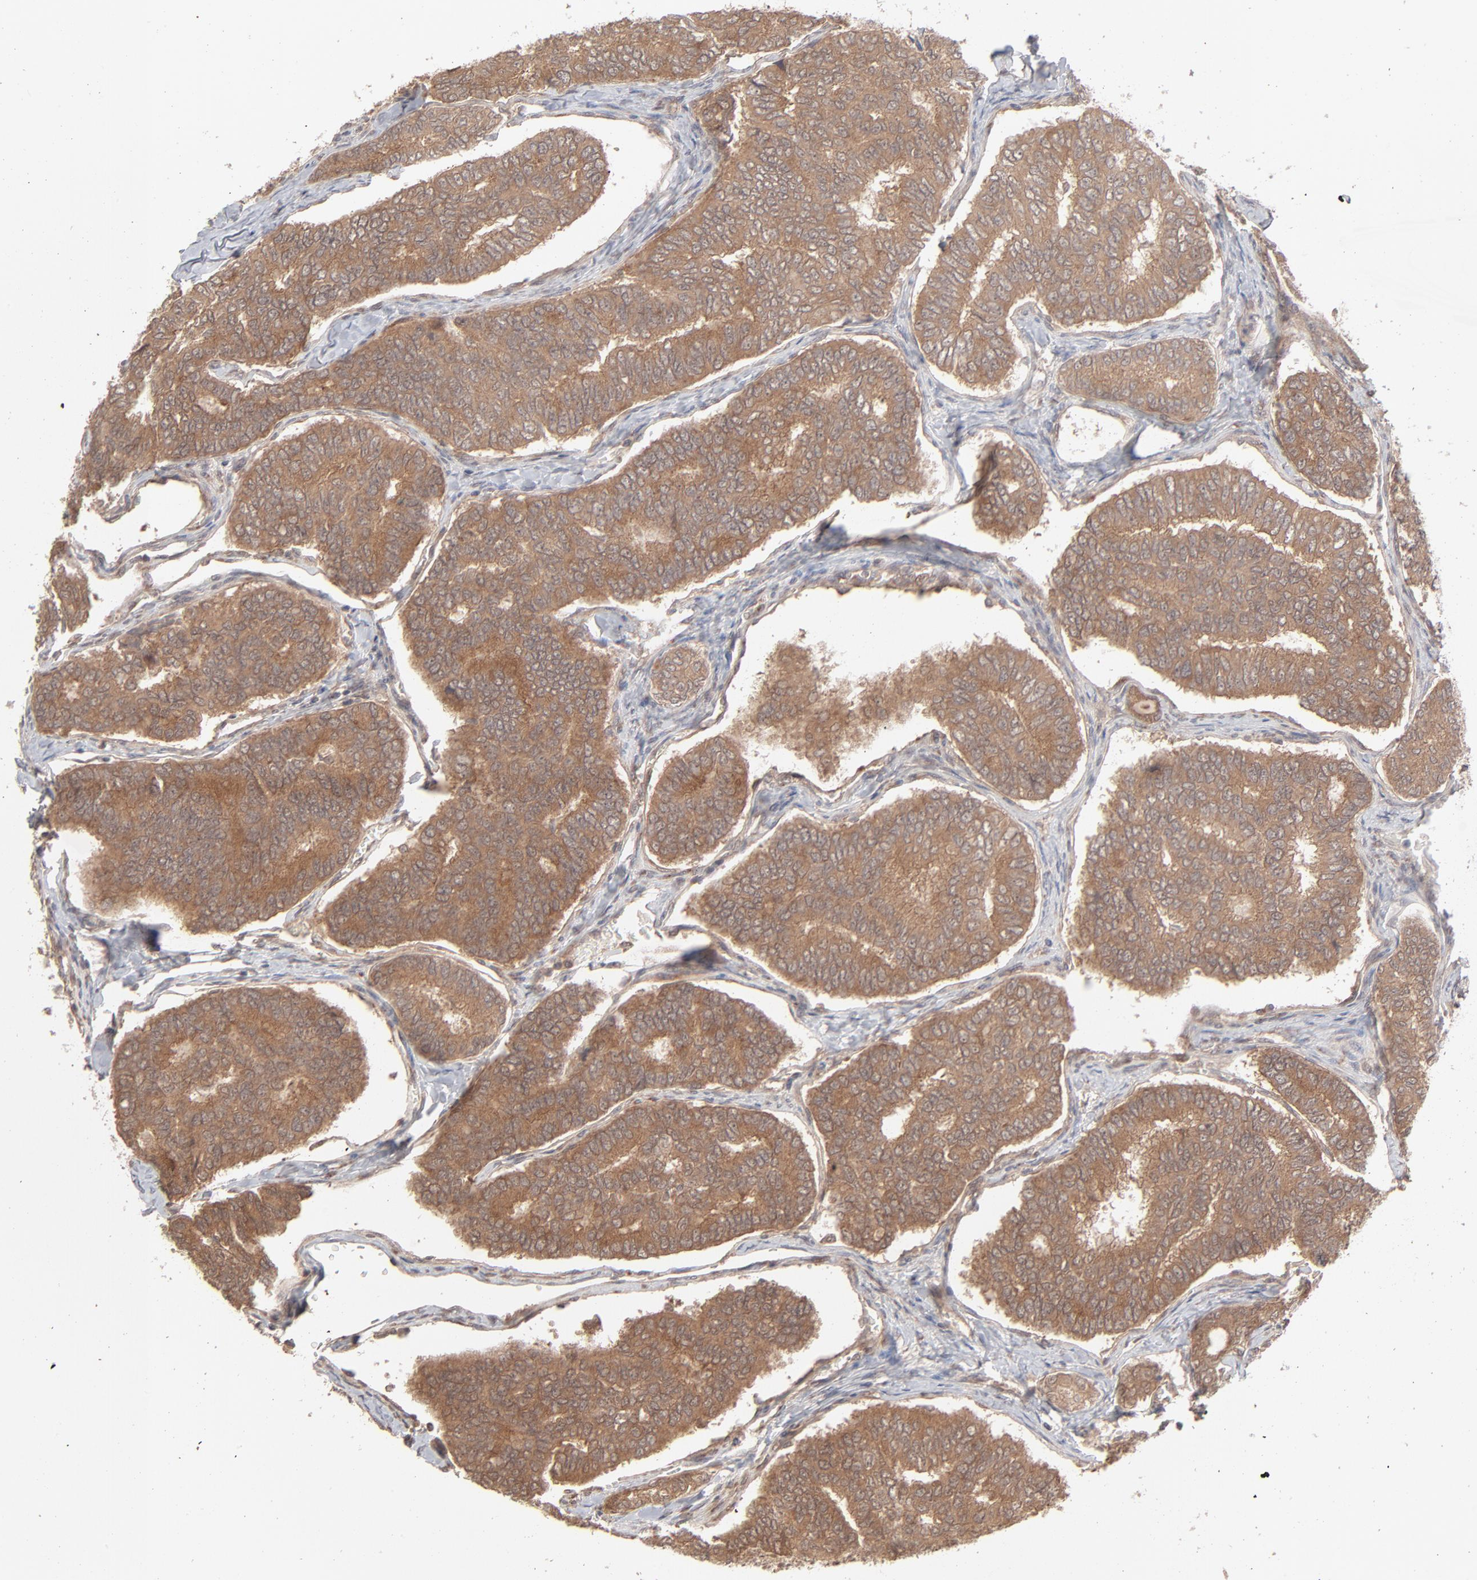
{"staining": {"intensity": "moderate", "quantity": ">75%", "location": "cytoplasmic/membranous"}, "tissue": "thyroid cancer", "cell_type": "Tumor cells", "image_type": "cancer", "snomed": [{"axis": "morphology", "description": "Papillary adenocarcinoma, NOS"}, {"axis": "topography", "description": "Thyroid gland"}], "caption": "An immunohistochemistry histopathology image of tumor tissue is shown. Protein staining in brown highlights moderate cytoplasmic/membranous positivity in thyroid papillary adenocarcinoma within tumor cells.", "gene": "SCFD1", "patient": {"sex": "female", "age": 35}}